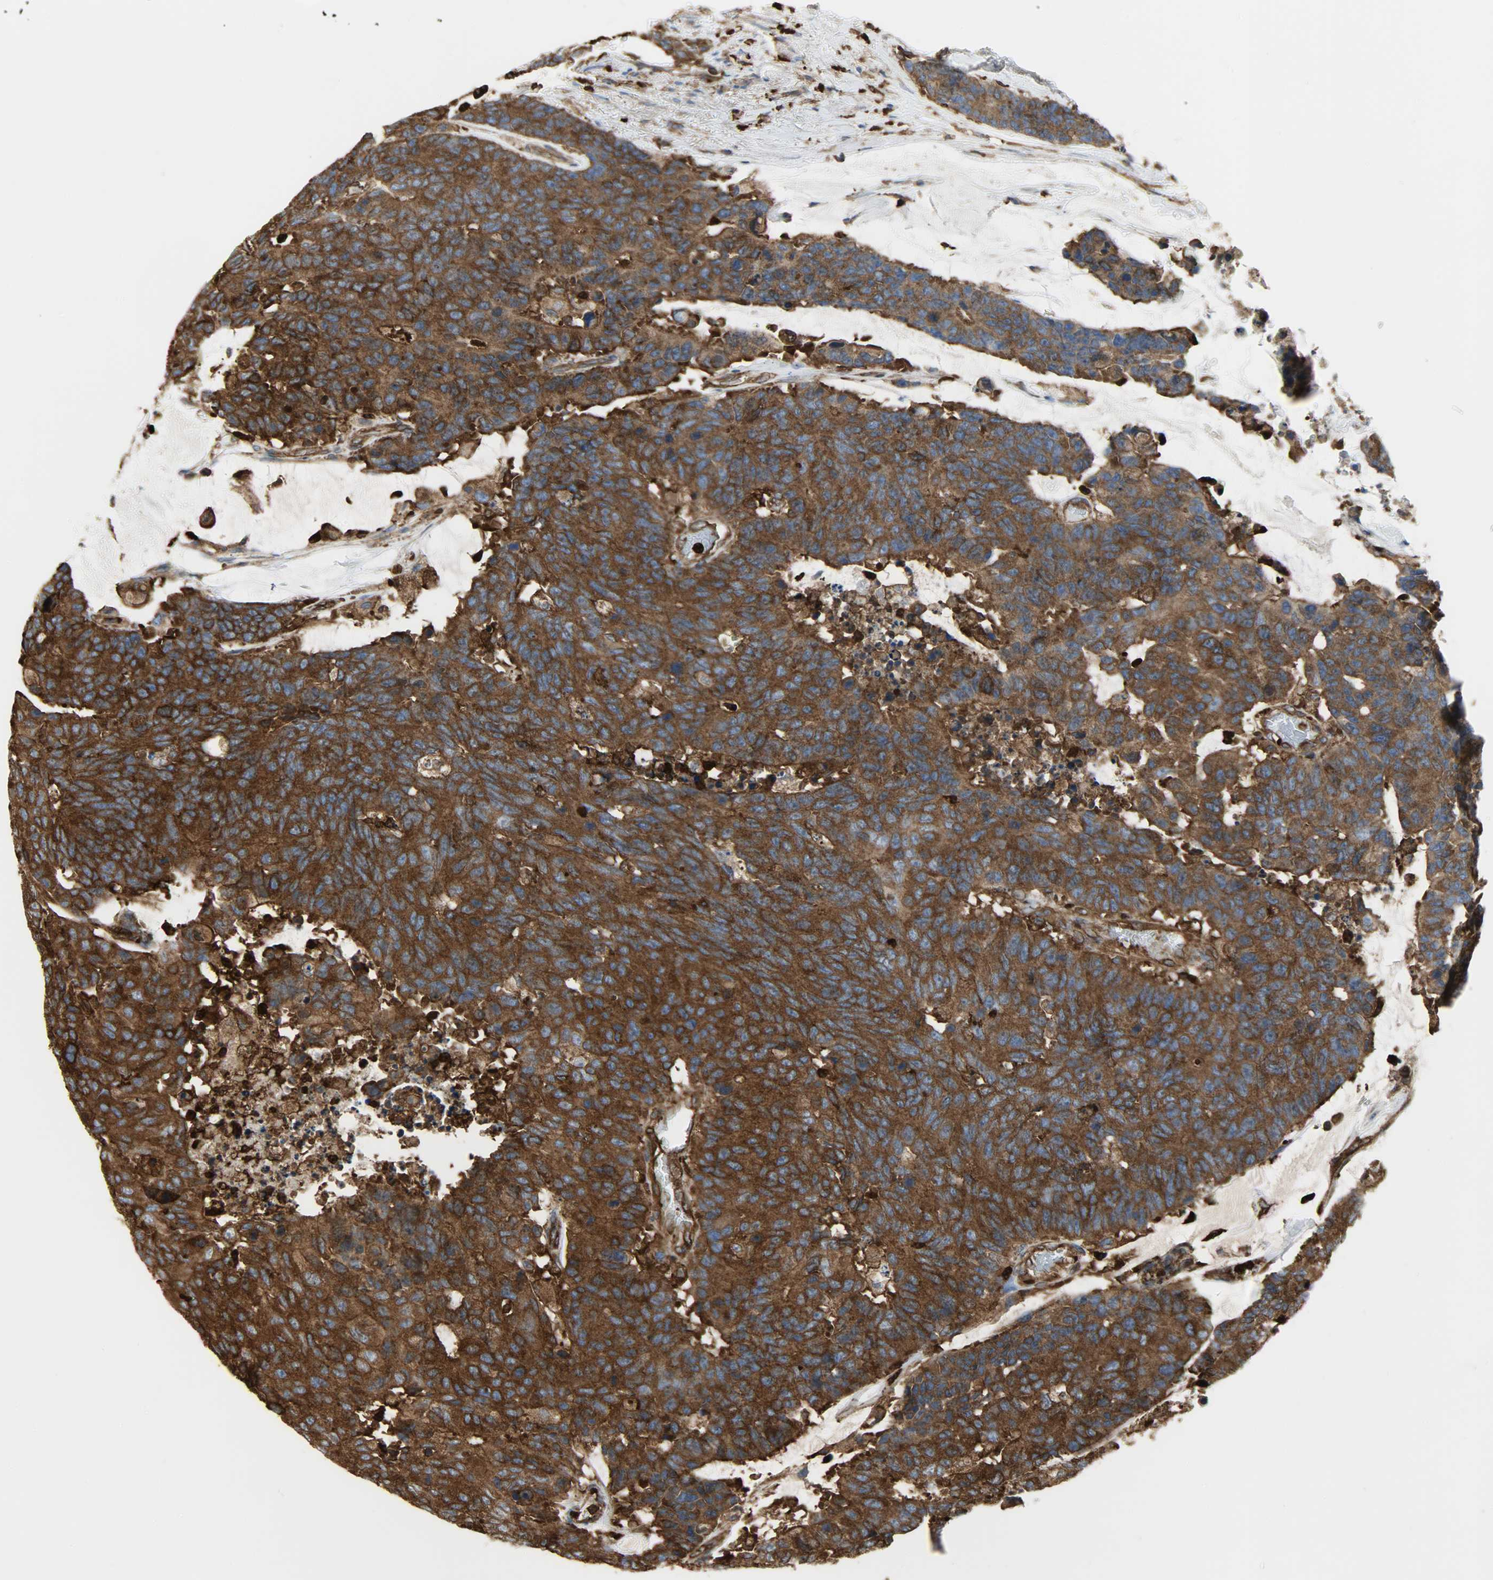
{"staining": {"intensity": "strong", "quantity": ">75%", "location": "cytoplasmic/membranous"}, "tissue": "colorectal cancer", "cell_type": "Tumor cells", "image_type": "cancer", "snomed": [{"axis": "morphology", "description": "Adenocarcinoma, NOS"}, {"axis": "topography", "description": "Colon"}], "caption": "DAB (3,3'-diaminobenzidine) immunohistochemical staining of colorectal cancer exhibits strong cytoplasmic/membranous protein expression in about >75% of tumor cells.", "gene": "VASP", "patient": {"sex": "female", "age": 86}}